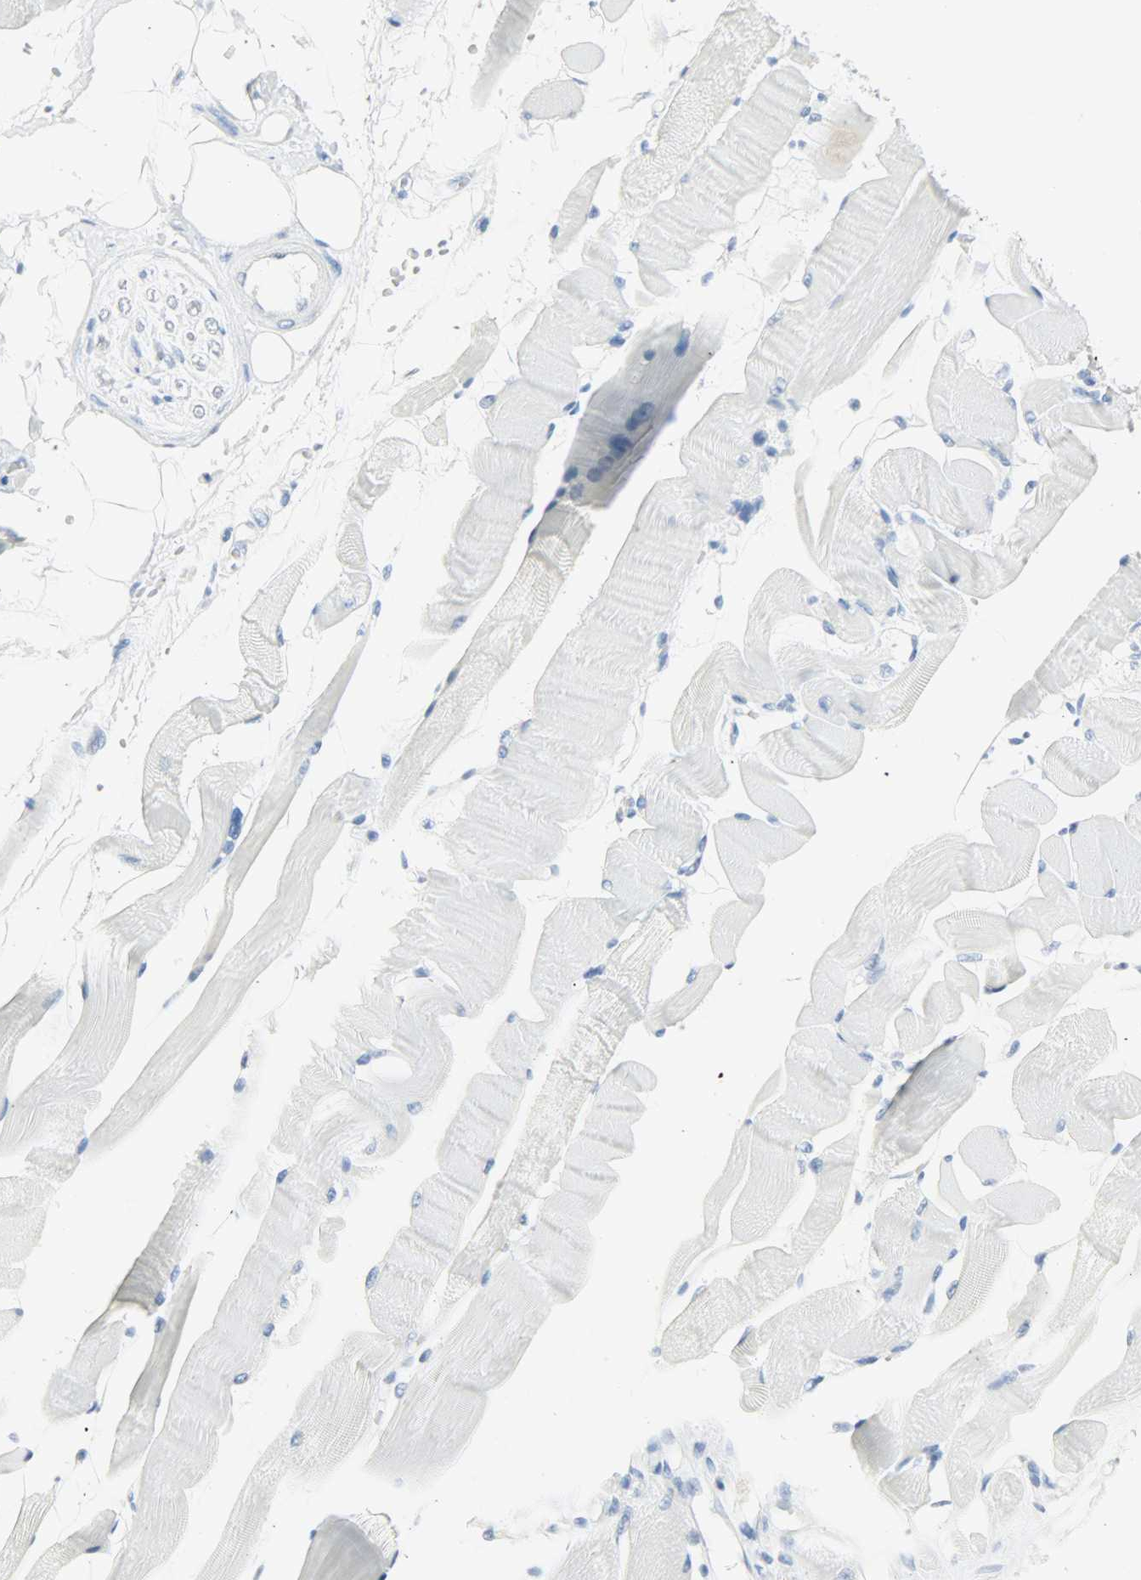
{"staining": {"intensity": "negative", "quantity": "none", "location": "none"}, "tissue": "skeletal muscle", "cell_type": "Myocytes", "image_type": "normal", "snomed": [{"axis": "morphology", "description": "Normal tissue, NOS"}, {"axis": "topography", "description": "Skeletal muscle"}, {"axis": "topography", "description": "Peripheral nerve tissue"}], "caption": "Protein analysis of normal skeletal muscle exhibits no significant staining in myocytes.", "gene": "PTPN6", "patient": {"sex": "female", "age": 84}}